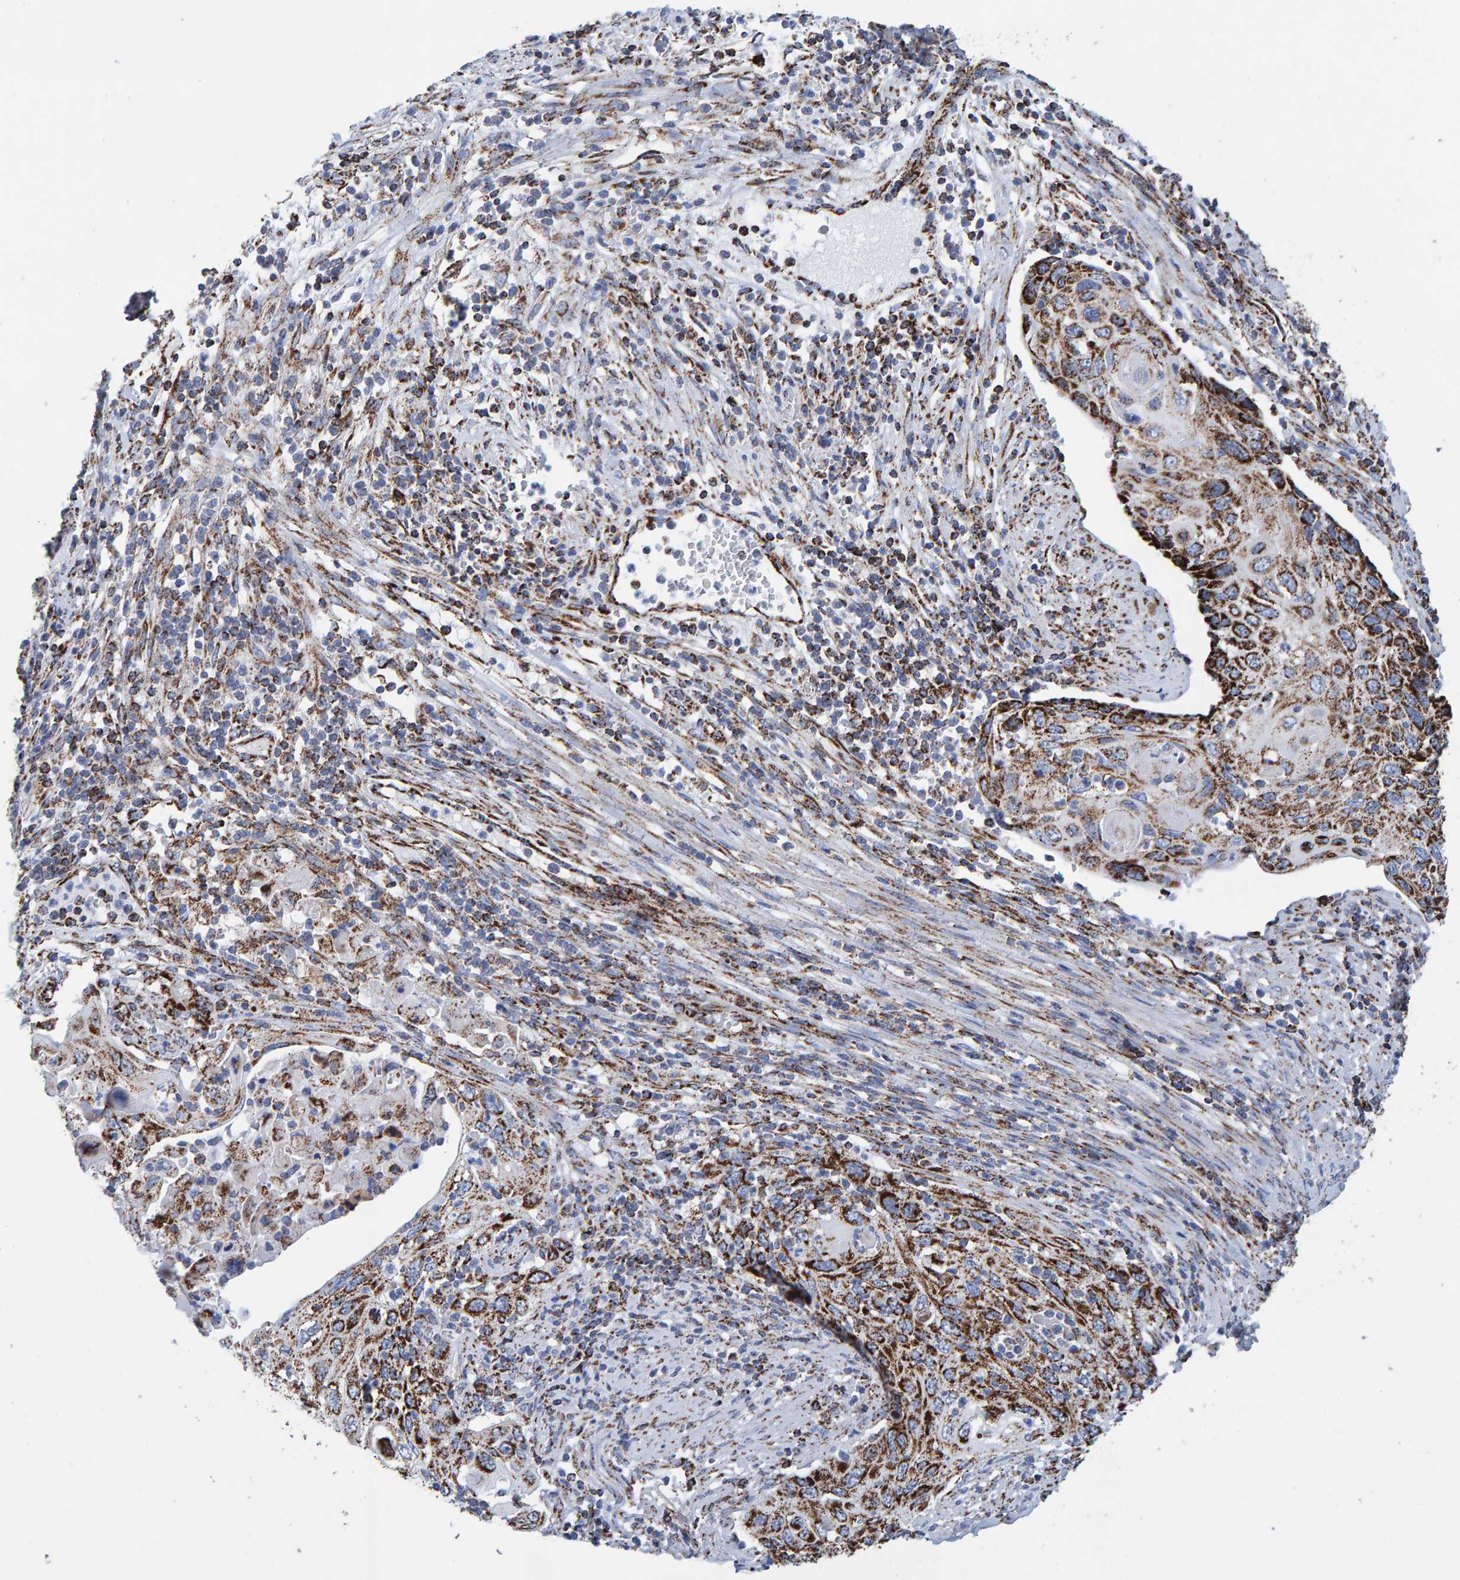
{"staining": {"intensity": "strong", "quantity": ">75%", "location": "cytoplasmic/membranous"}, "tissue": "cervical cancer", "cell_type": "Tumor cells", "image_type": "cancer", "snomed": [{"axis": "morphology", "description": "Squamous cell carcinoma, NOS"}, {"axis": "topography", "description": "Cervix"}], "caption": "Protein analysis of cervical cancer (squamous cell carcinoma) tissue reveals strong cytoplasmic/membranous positivity in approximately >75% of tumor cells. (IHC, brightfield microscopy, high magnification).", "gene": "ENSG00000262660", "patient": {"sex": "female", "age": 70}}